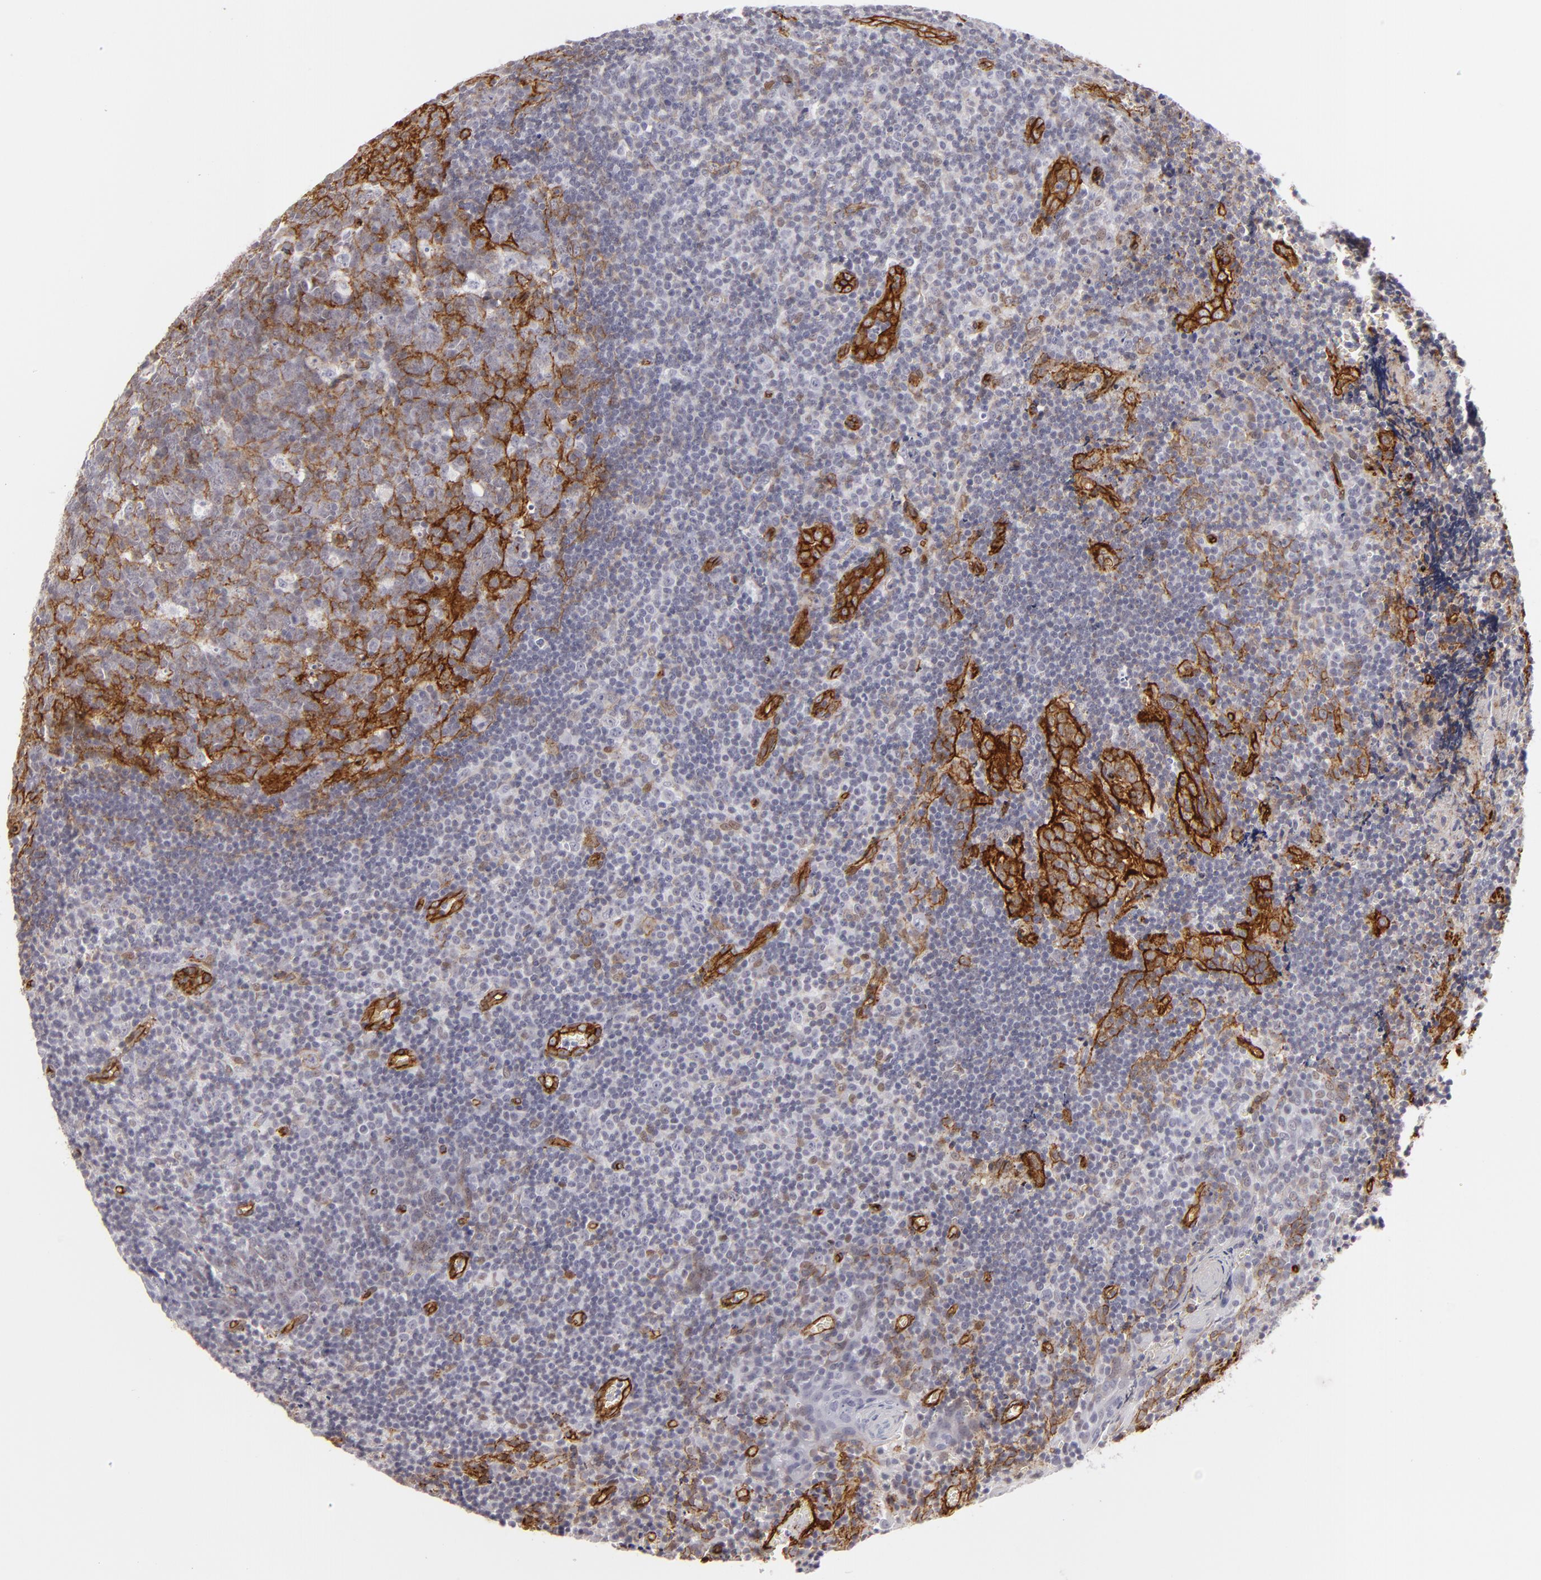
{"staining": {"intensity": "moderate", "quantity": "25%-75%", "location": "cytoplasmic/membranous"}, "tissue": "tonsil", "cell_type": "Germinal center cells", "image_type": "normal", "snomed": [{"axis": "morphology", "description": "Normal tissue, NOS"}, {"axis": "topography", "description": "Tonsil"}], "caption": "A brown stain labels moderate cytoplasmic/membranous staining of a protein in germinal center cells of benign human tonsil.", "gene": "MCAM", "patient": {"sex": "male", "age": 20}}